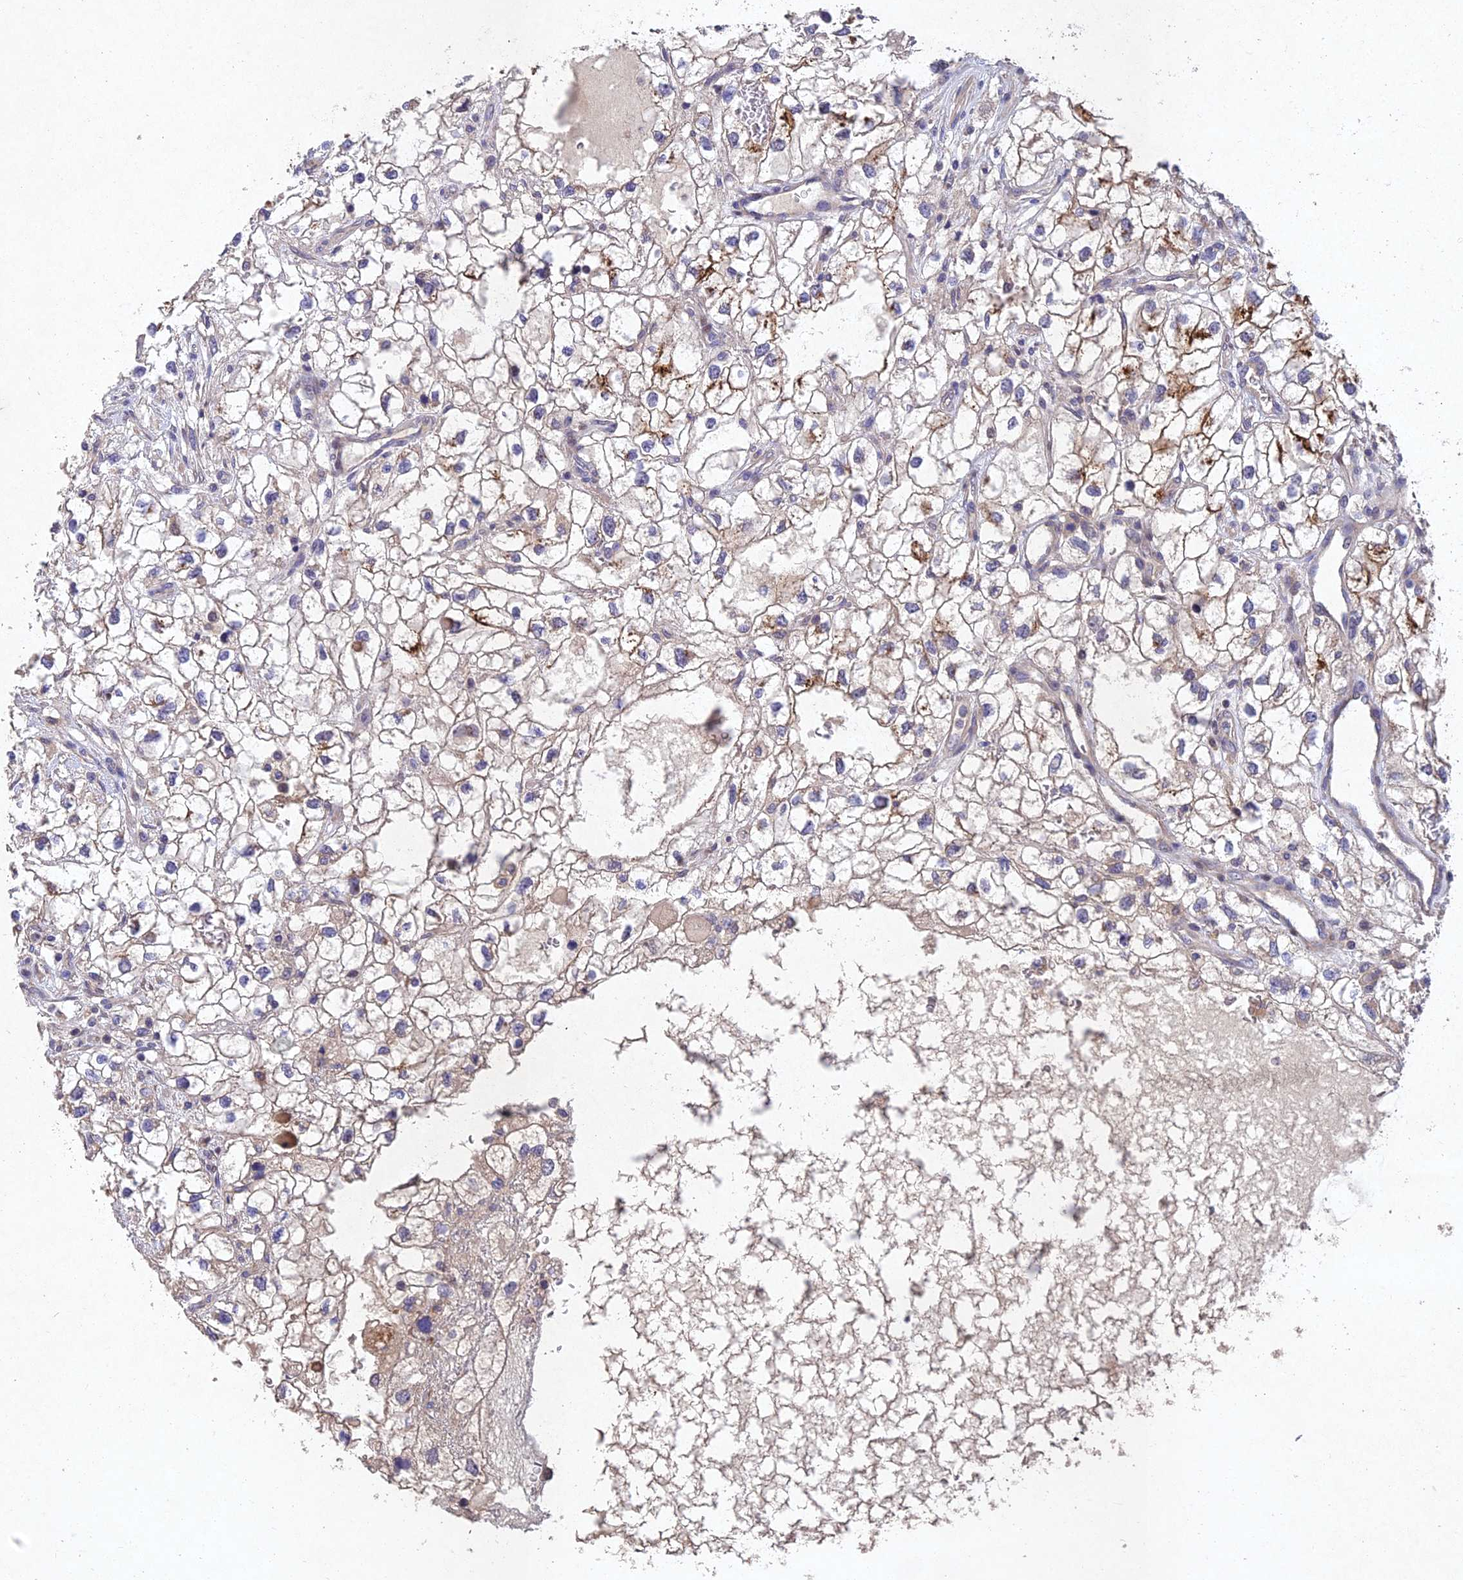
{"staining": {"intensity": "weak", "quantity": "<25%", "location": "cytoplasmic/membranous"}, "tissue": "renal cancer", "cell_type": "Tumor cells", "image_type": "cancer", "snomed": [{"axis": "morphology", "description": "Adenocarcinoma, NOS"}, {"axis": "topography", "description": "Kidney"}], "caption": "Tumor cells show no significant positivity in adenocarcinoma (renal). (Immunohistochemistry (ihc), brightfield microscopy, high magnification).", "gene": "NSMCE1", "patient": {"sex": "male", "age": 59}}